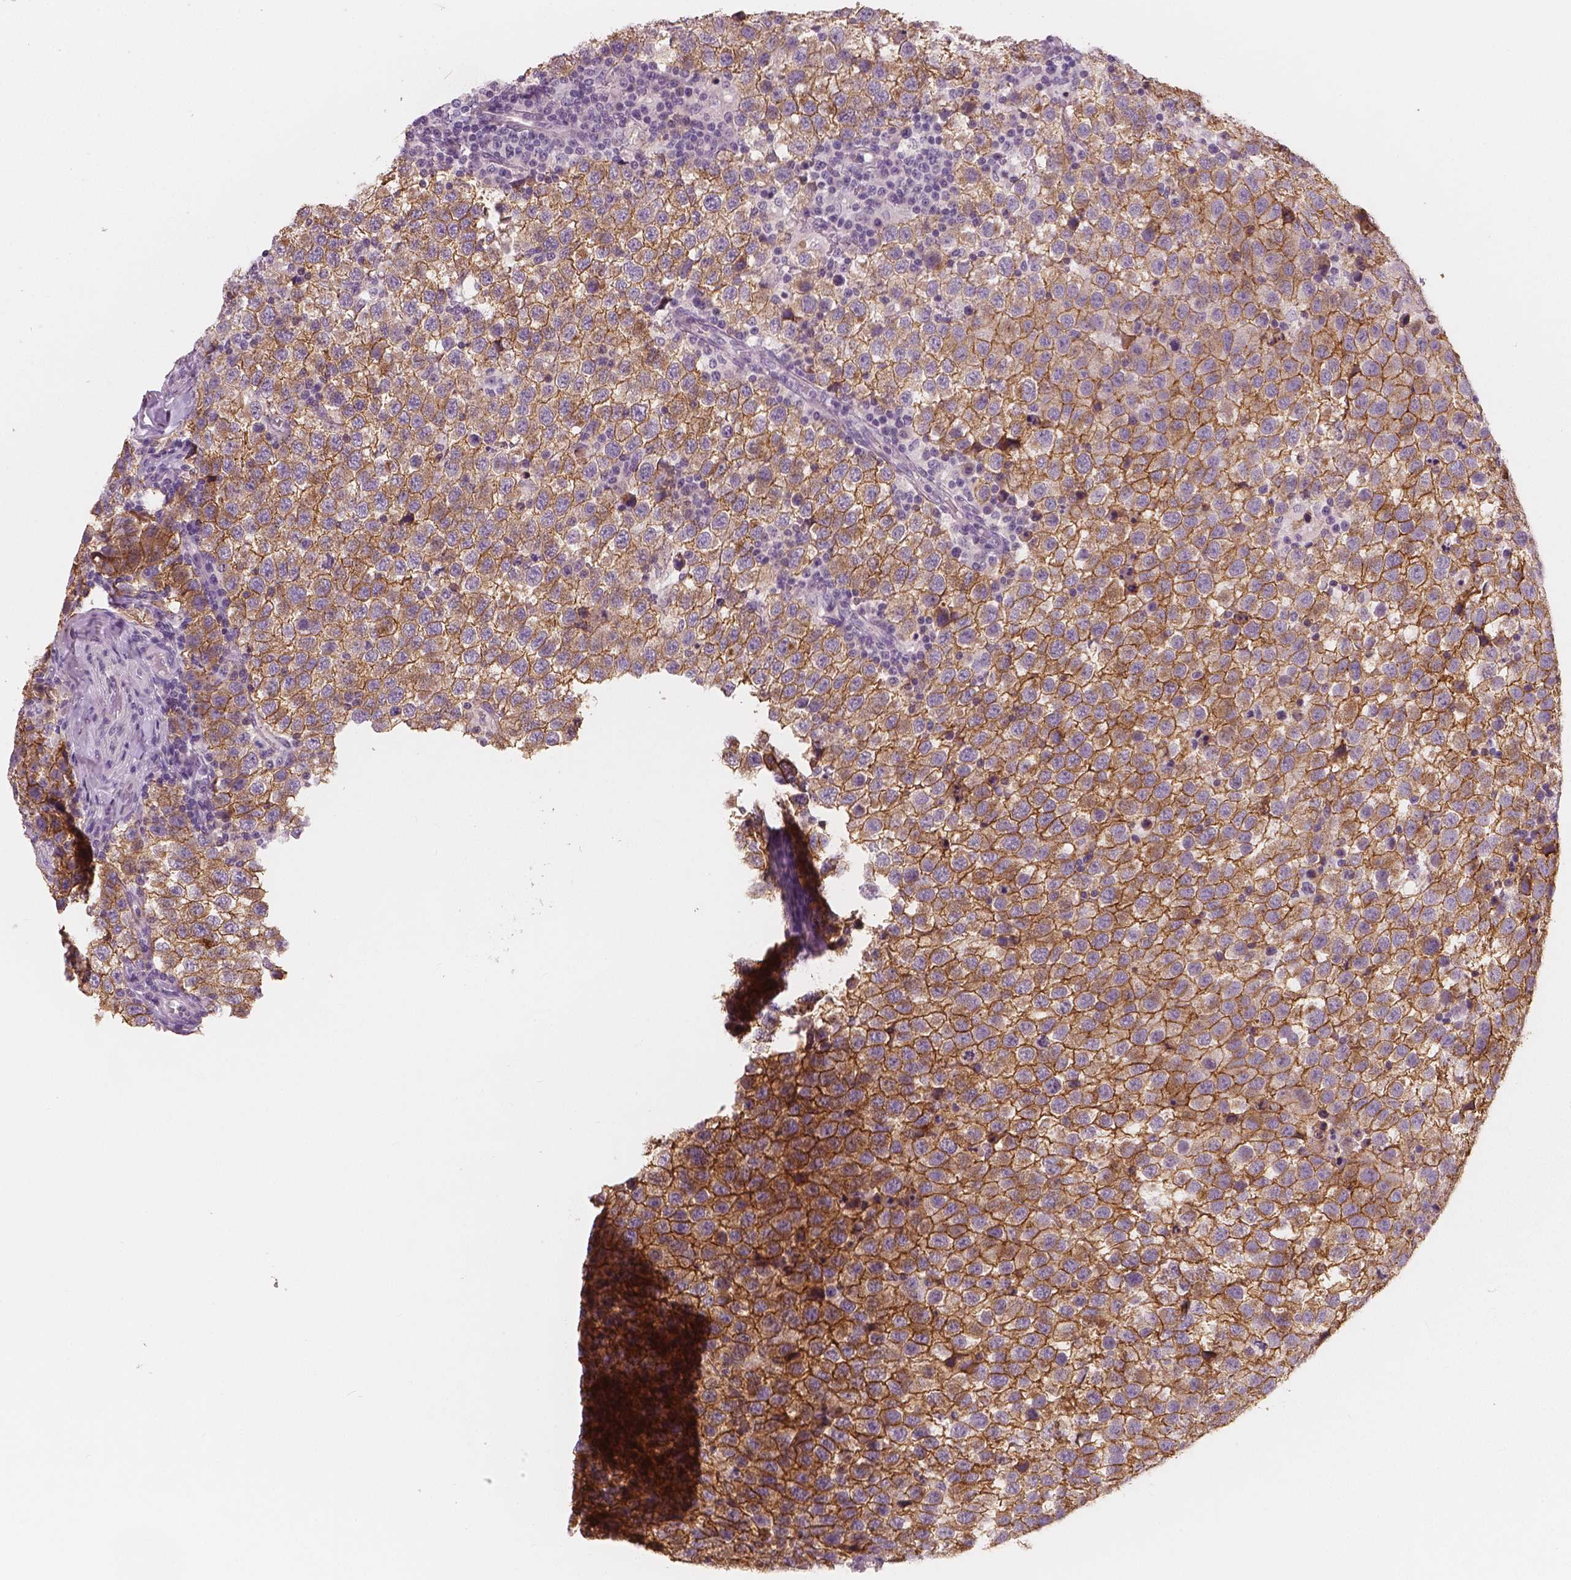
{"staining": {"intensity": "moderate", "quantity": "25%-75%", "location": "cytoplasmic/membranous"}, "tissue": "testis cancer", "cell_type": "Tumor cells", "image_type": "cancer", "snomed": [{"axis": "morphology", "description": "Seminoma, NOS"}, {"axis": "topography", "description": "Testis"}], "caption": "High-magnification brightfield microscopy of testis cancer stained with DAB (3,3'-diaminobenzidine) (brown) and counterstained with hematoxylin (blue). tumor cells exhibit moderate cytoplasmic/membranous expression is seen in about25%-75% of cells. Immunohistochemistry (ihc) stains the protein of interest in brown and the nuclei are stained blue.", "gene": "KIT", "patient": {"sex": "male", "age": 34}}